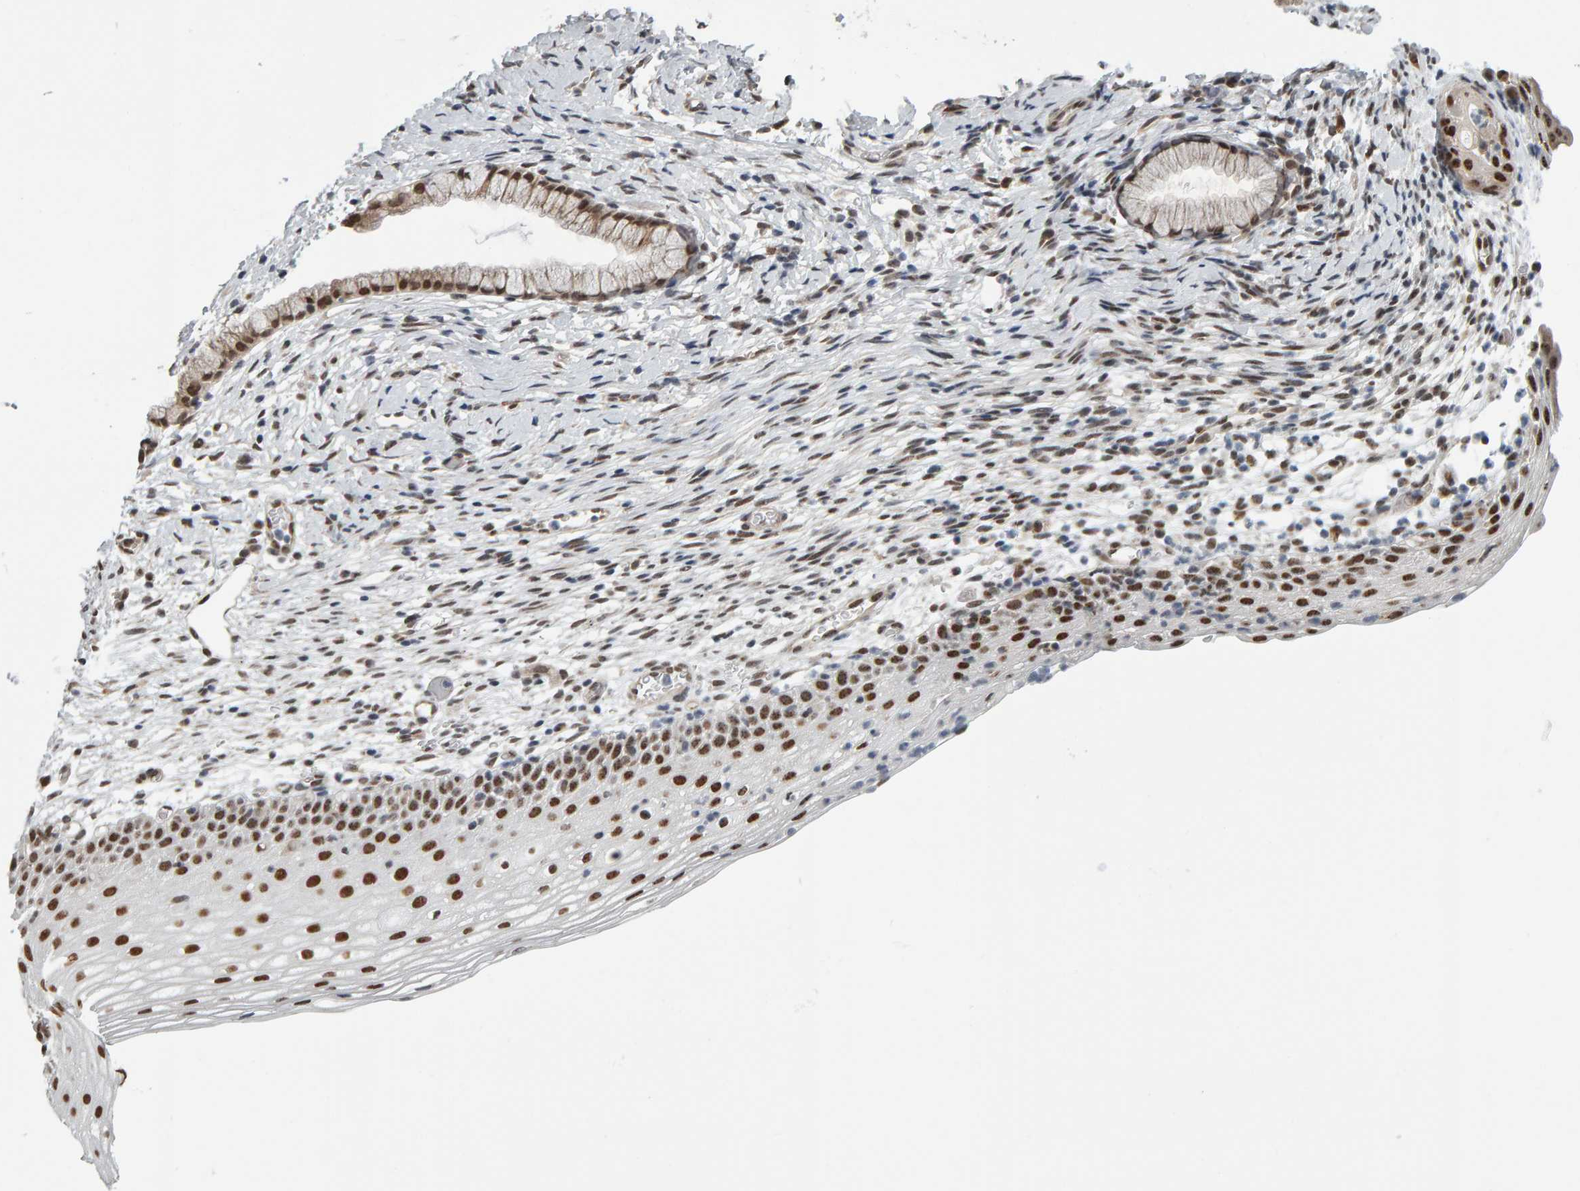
{"staining": {"intensity": "moderate", "quantity": ">75%", "location": "nuclear"}, "tissue": "cervix", "cell_type": "Glandular cells", "image_type": "normal", "snomed": [{"axis": "morphology", "description": "Normal tissue, NOS"}, {"axis": "topography", "description": "Cervix"}], "caption": "Protein analysis of normal cervix exhibits moderate nuclear expression in about >75% of glandular cells.", "gene": "ATF7IP", "patient": {"sex": "female", "age": 72}}